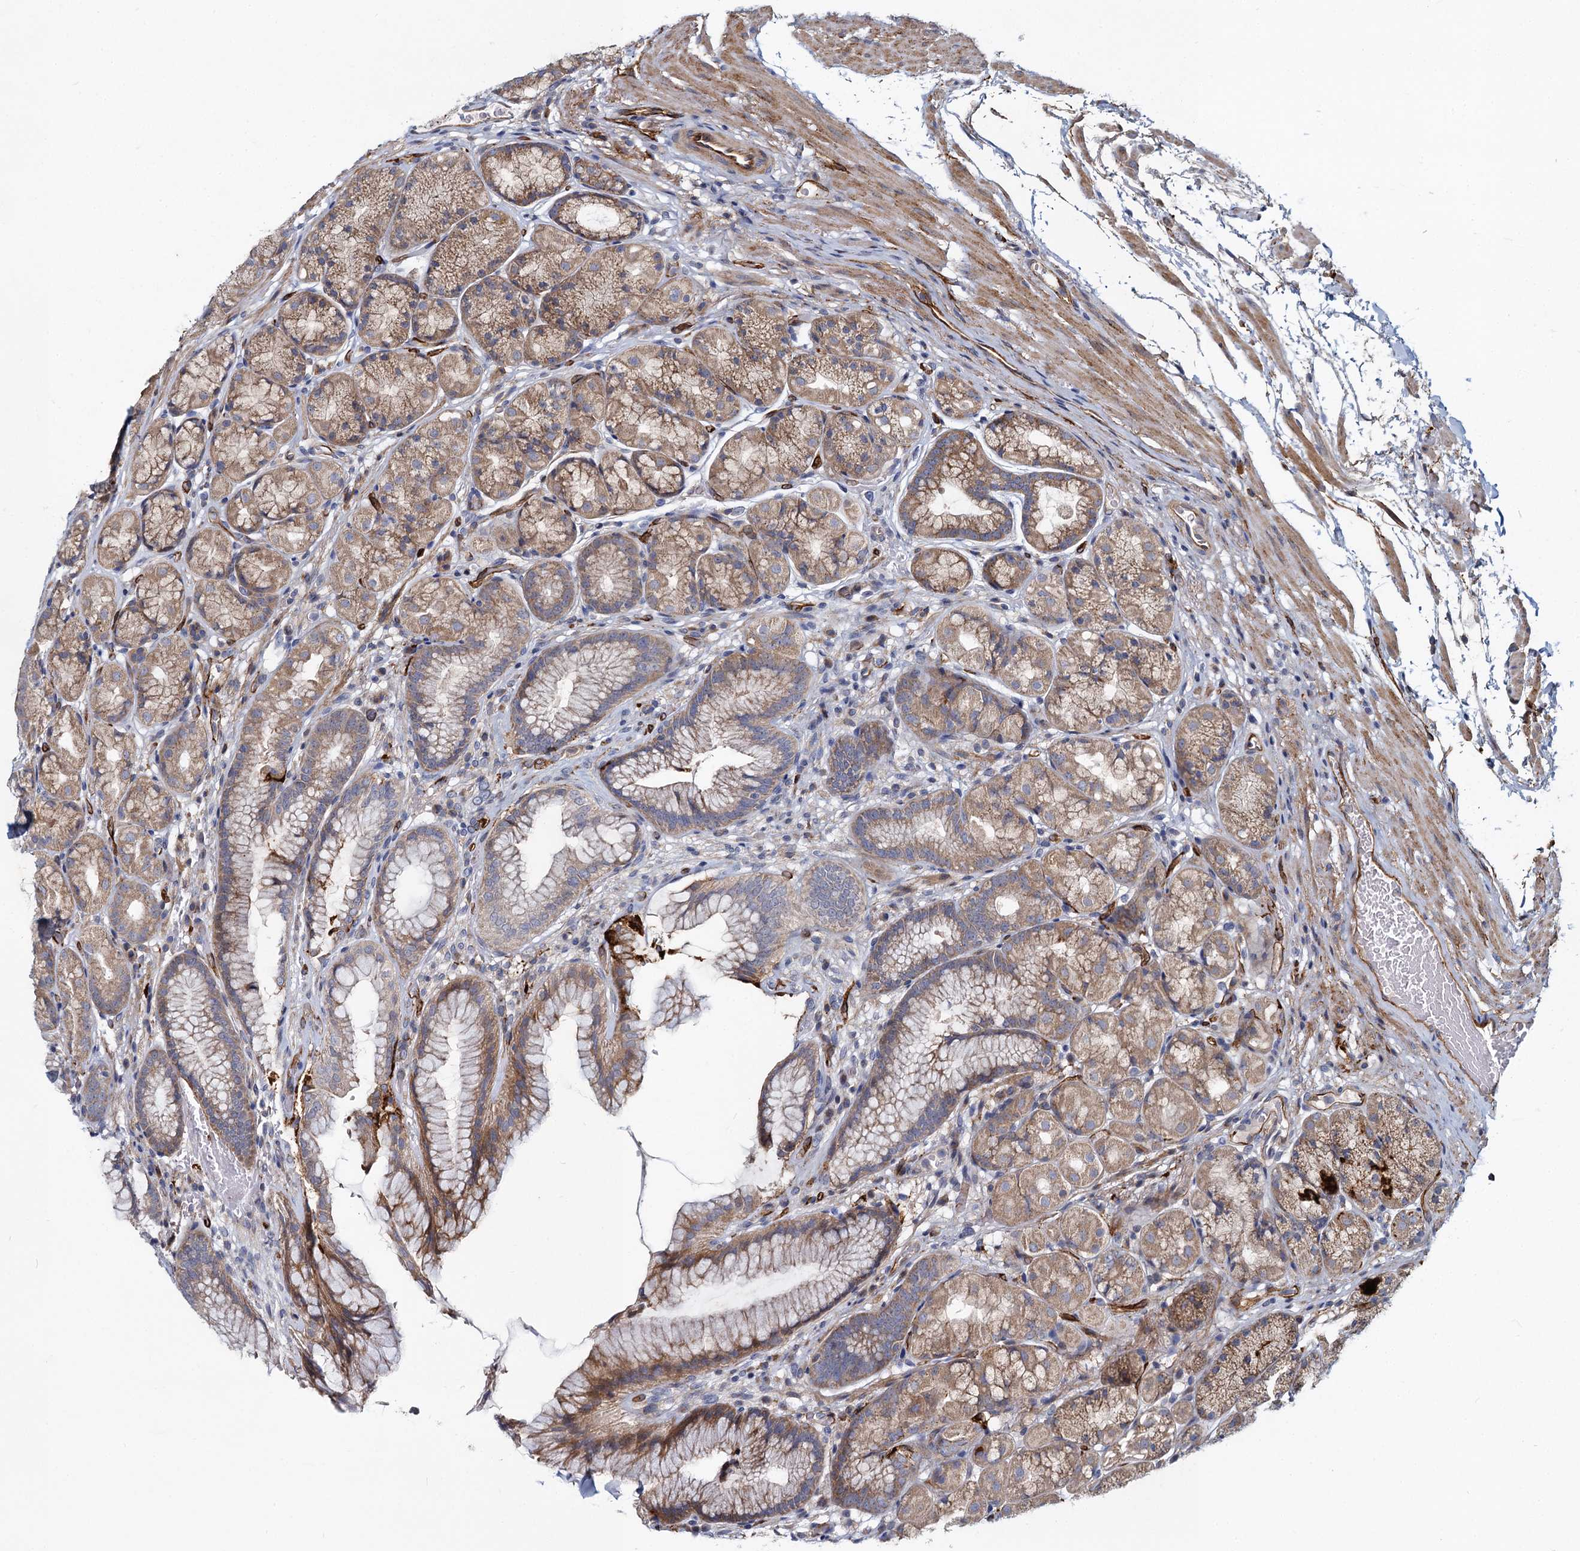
{"staining": {"intensity": "moderate", "quantity": ">75%", "location": "cytoplasmic/membranous"}, "tissue": "stomach", "cell_type": "Glandular cells", "image_type": "normal", "snomed": [{"axis": "morphology", "description": "Normal tissue, NOS"}, {"axis": "topography", "description": "Stomach"}], "caption": "Immunohistochemistry of unremarkable stomach reveals medium levels of moderate cytoplasmic/membranous expression in about >75% of glandular cells. The protein of interest is shown in brown color, while the nuclei are stained blue.", "gene": "DCUN1D2", "patient": {"sex": "male", "age": 63}}